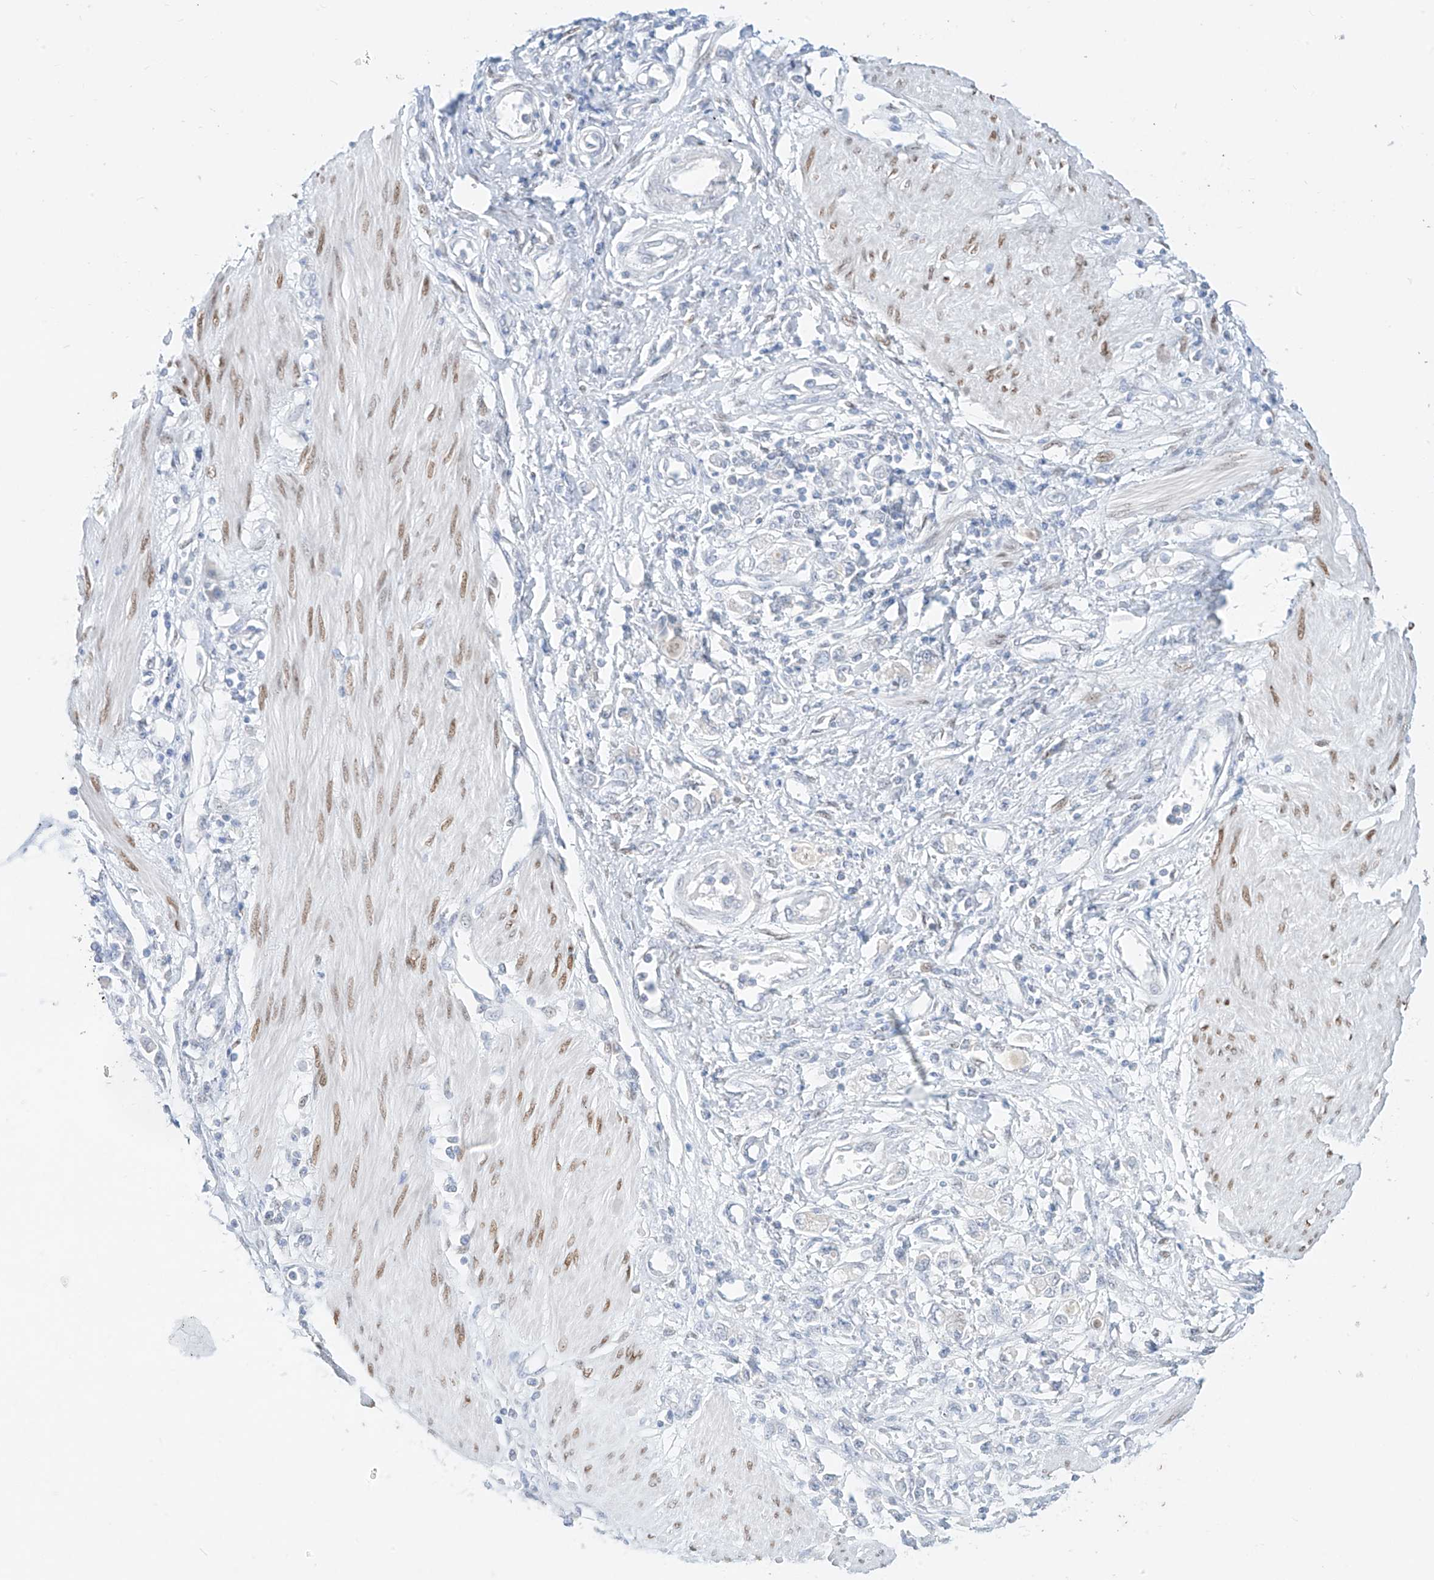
{"staining": {"intensity": "negative", "quantity": "none", "location": "none"}, "tissue": "stomach cancer", "cell_type": "Tumor cells", "image_type": "cancer", "snomed": [{"axis": "morphology", "description": "Adenocarcinoma, NOS"}, {"axis": "topography", "description": "Stomach"}], "caption": "Immunohistochemistry (IHC) micrograph of human stomach cancer (adenocarcinoma) stained for a protein (brown), which demonstrates no staining in tumor cells.", "gene": "BARX2", "patient": {"sex": "female", "age": 76}}